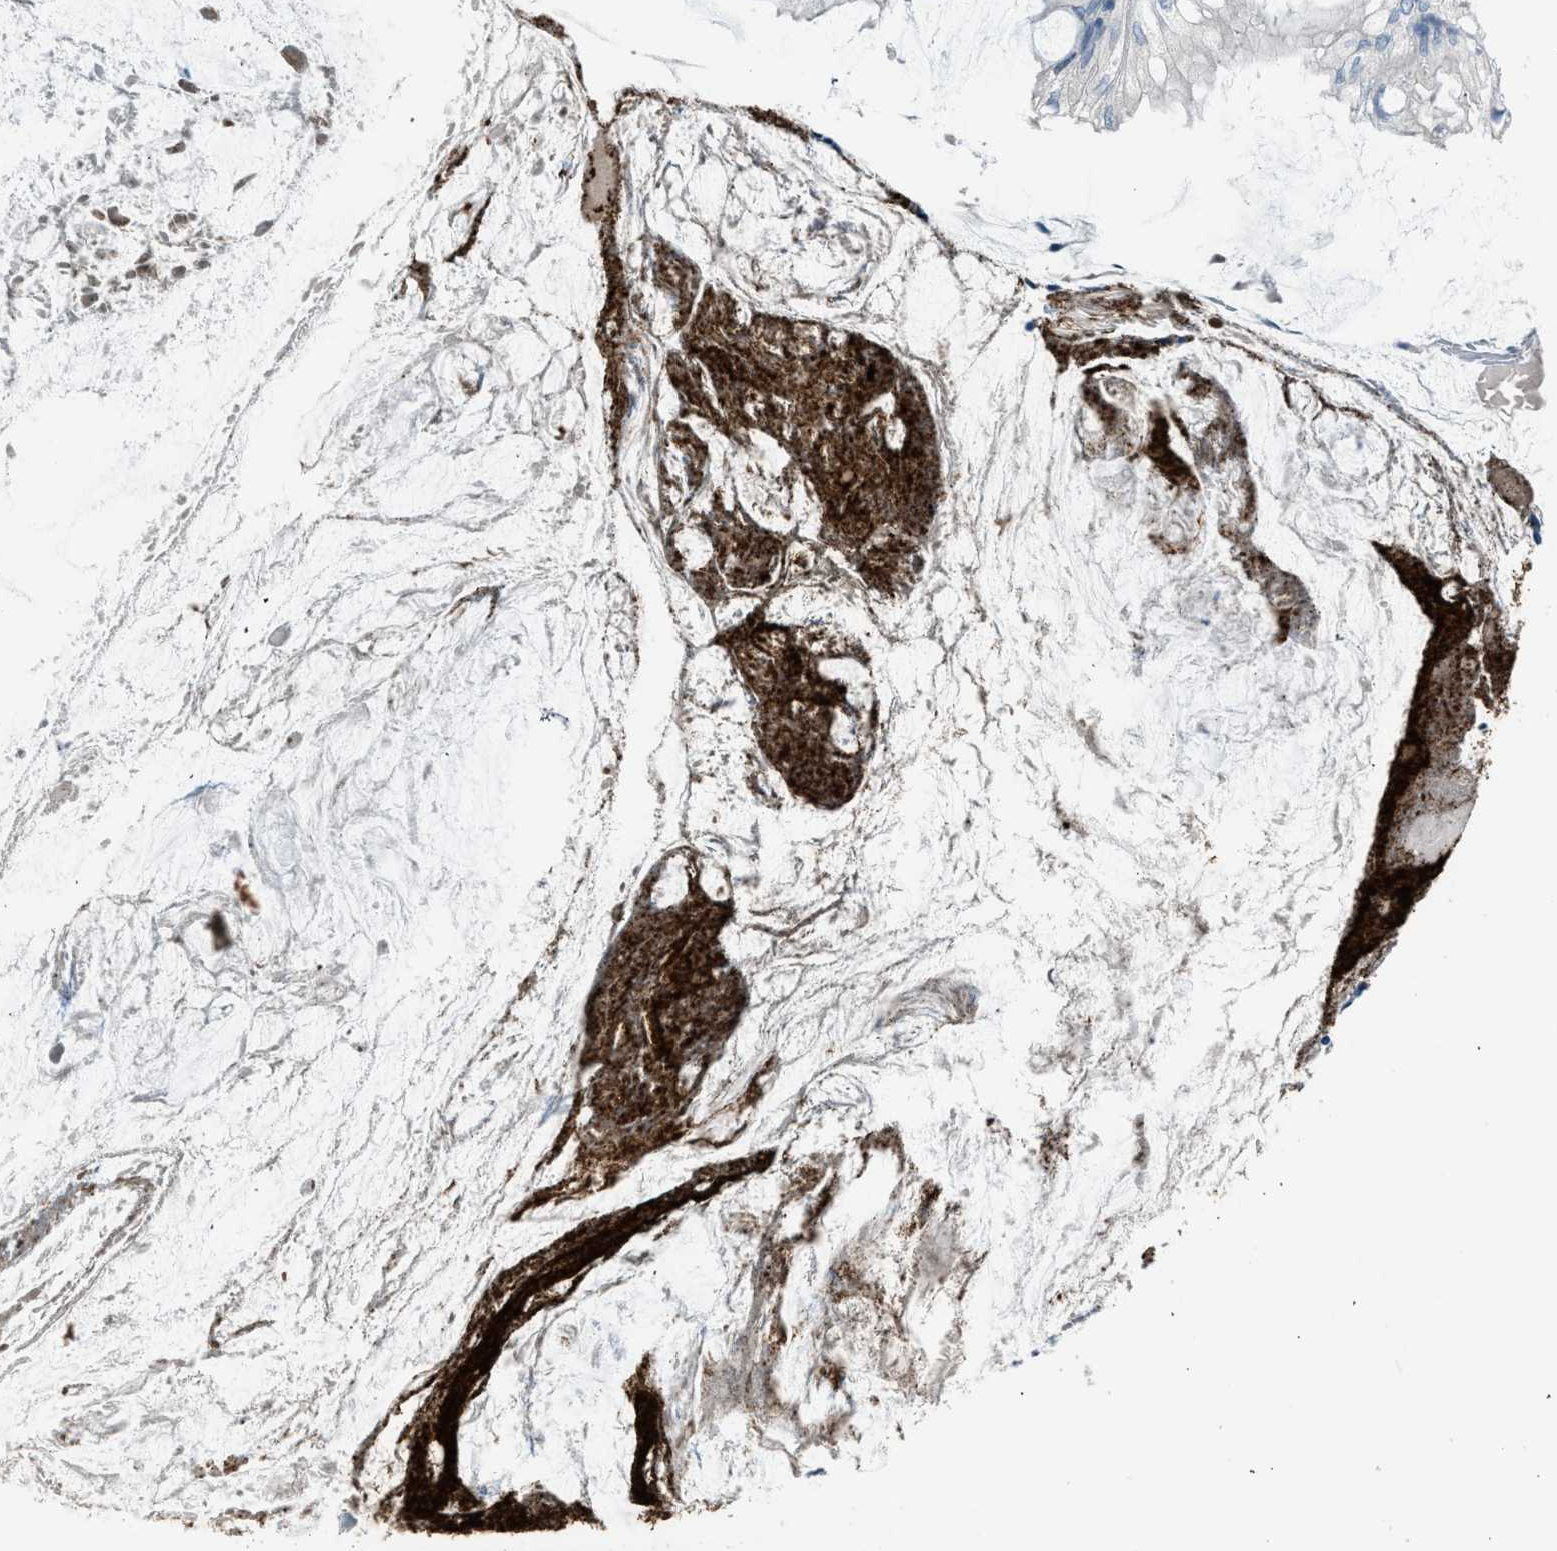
{"staining": {"intensity": "negative", "quantity": "none", "location": "none"}, "tissue": "appendix", "cell_type": "Glandular cells", "image_type": "normal", "snomed": [{"axis": "morphology", "description": "Normal tissue, NOS"}, {"axis": "topography", "description": "Appendix"}], "caption": "Photomicrograph shows no significant protein positivity in glandular cells of normal appendix.", "gene": "RNF41", "patient": {"sex": "female", "age": 77}}